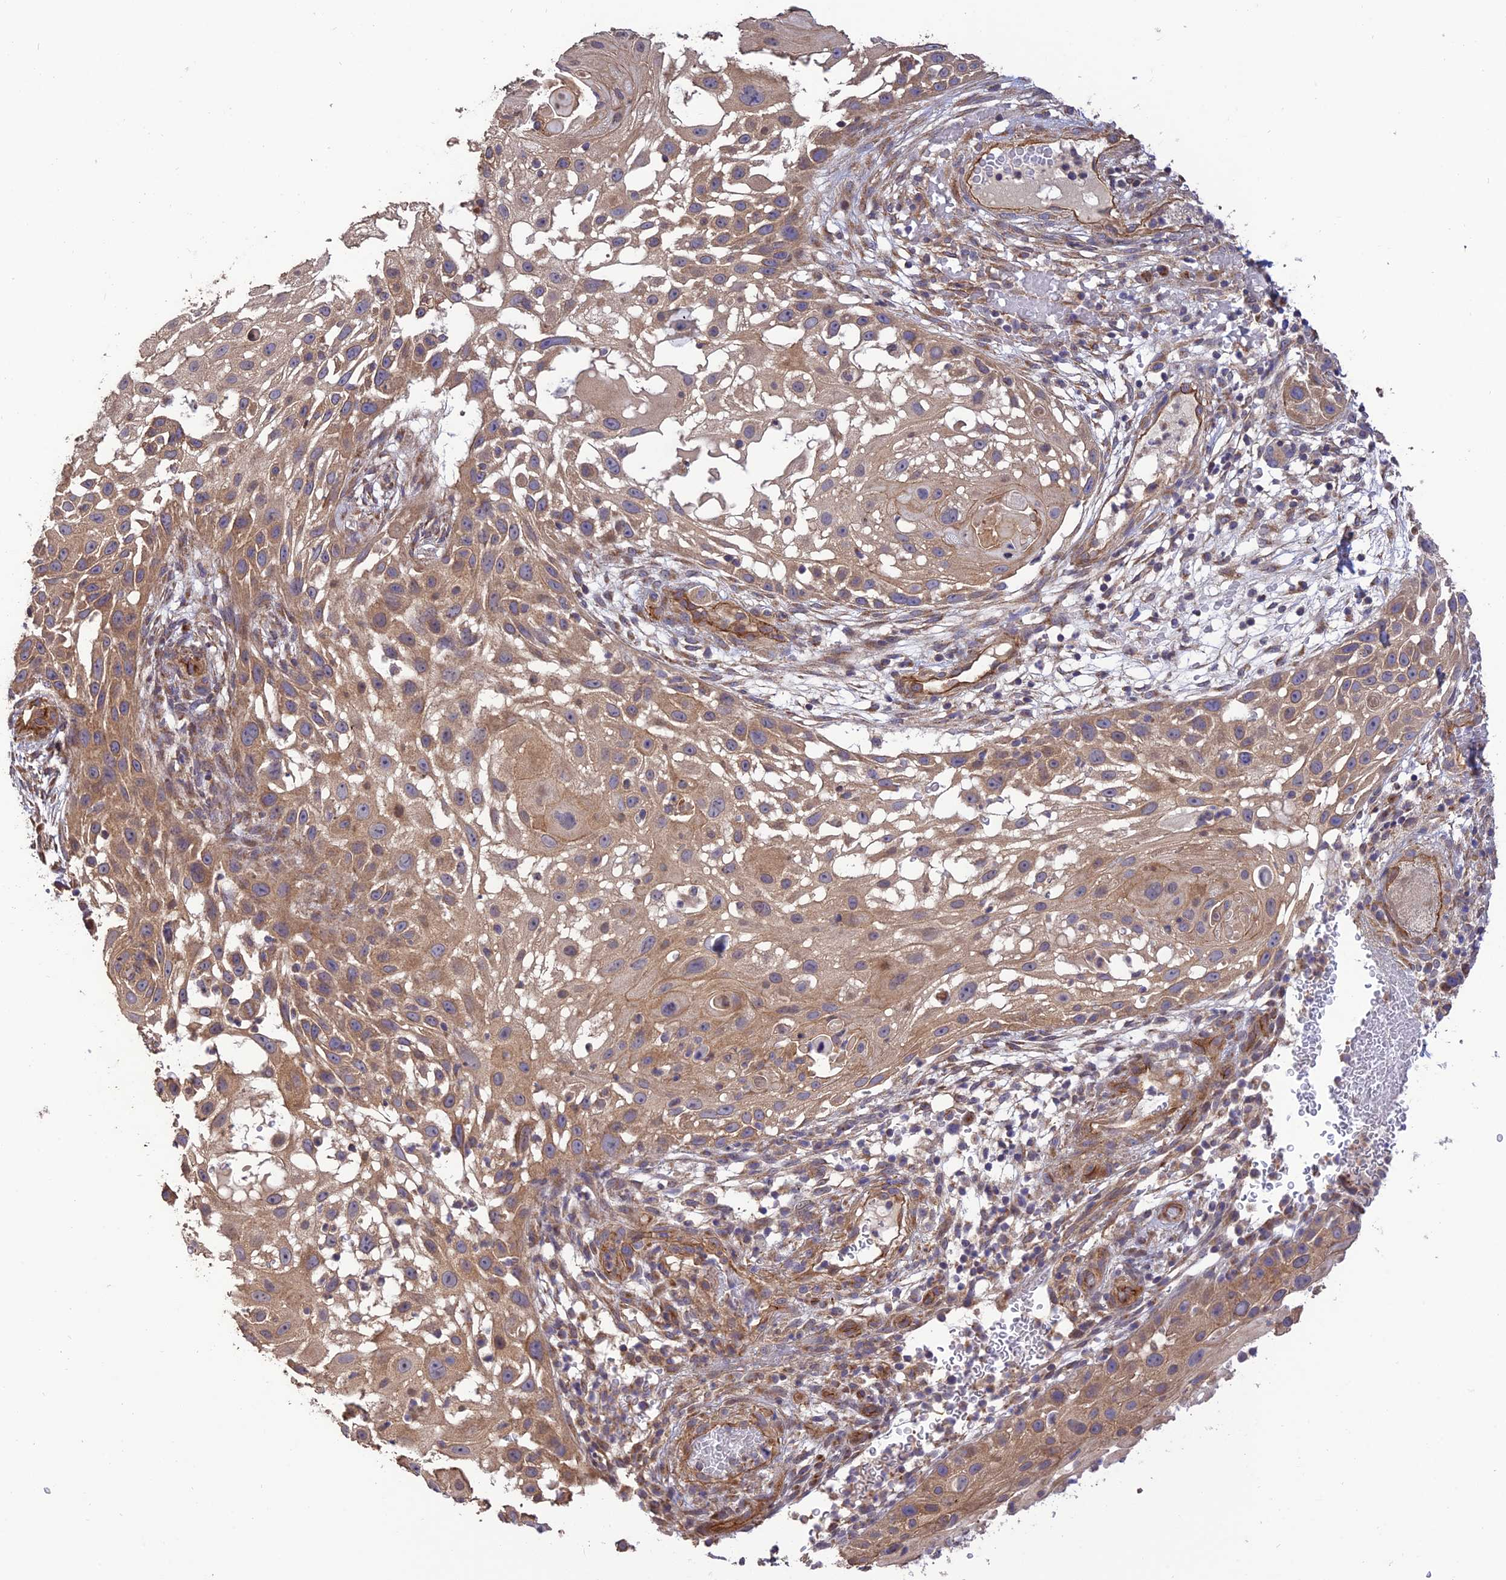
{"staining": {"intensity": "weak", "quantity": ">75%", "location": "cytoplasmic/membranous"}, "tissue": "skin cancer", "cell_type": "Tumor cells", "image_type": "cancer", "snomed": [{"axis": "morphology", "description": "Squamous cell carcinoma, NOS"}, {"axis": "topography", "description": "Skin"}], "caption": "Human squamous cell carcinoma (skin) stained for a protein (brown) reveals weak cytoplasmic/membranous positive expression in approximately >75% of tumor cells.", "gene": "HOMER2", "patient": {"sex": "female", "age": 44}}